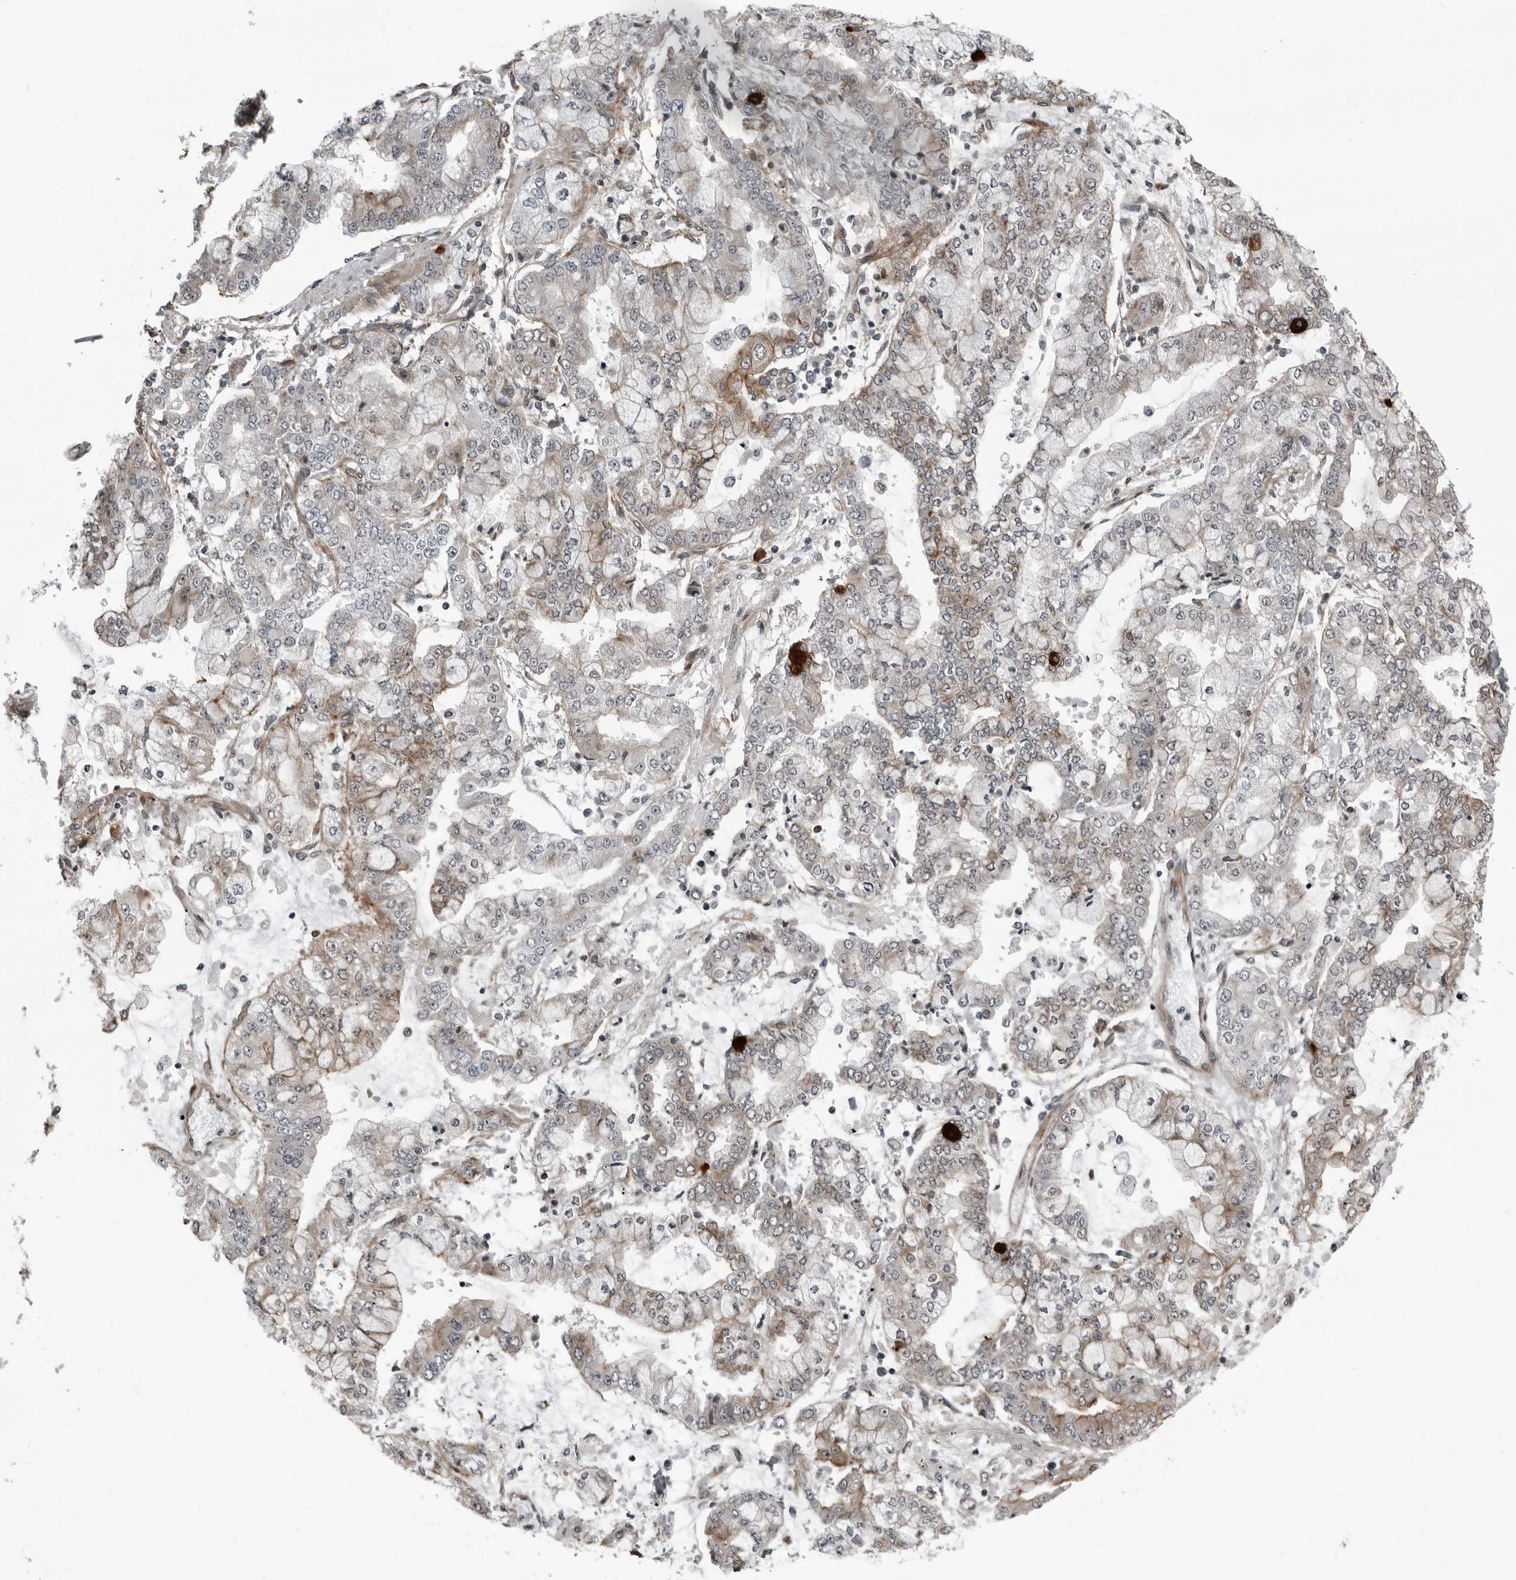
{"staining": {"intensity": "moderate", "quantity": "<25%", "location": "cytoplasmic/membranous"}, "tissue": "stomach cancer", "cell_type": "Tumor cells", "image_type": "cancer", "snomed": [{"axis": "morphology", "description": "Normal tissue, NOS"}, {"axis": "morphology", "description": "Adenocarcinoma, NOS"}, {"axis": "topography", "description": "Stomach, upper"}, {"axis": "topography", "description": "Stomach"}], "caption": "Immunohistochemistry staining of stomach cancer (adenocarcinoma), which reveals low levels of moderate cytoplasmic/membranous staining in about <25% of tumor cells indicating moderate cytoplasmic/membranous protein positivity. The staining was performed using DAB (brown) for protein detection and nuclei were counterstained in hematoxylin (blue).", "gene": "FAM102B", "patient": {"sex": "male", "age": 76}}